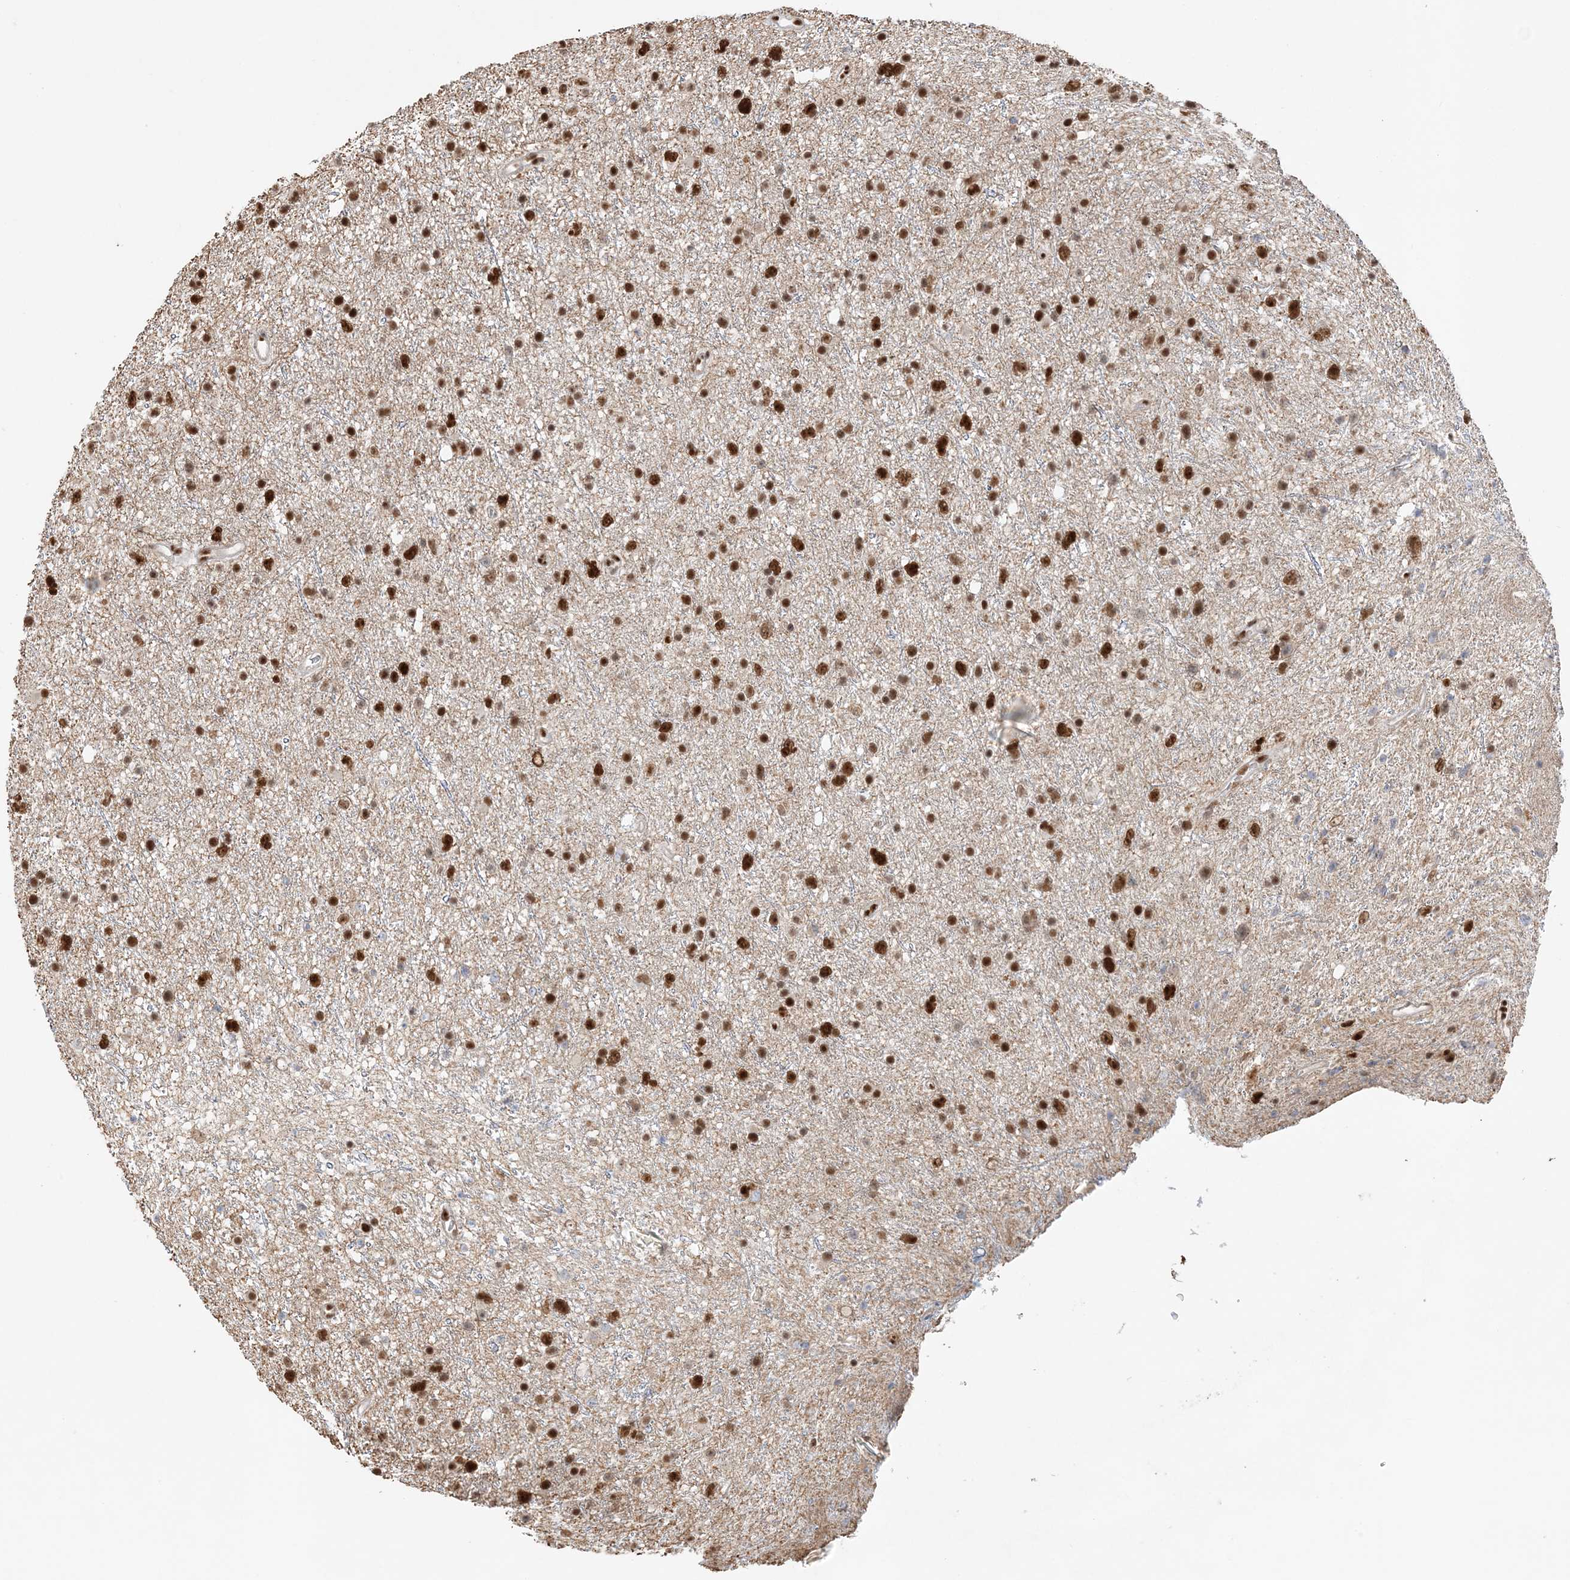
{"staining": {"intensity": "strong", "quantity": ">75%", "location": "nuclear"}, "tissue": "glioma", "cell_type": "Tumor cells", "image_type": "cancer", "snomed": [{"axis": "morphology", "description": "Glioma, malignant, Low grade"}, {"axis": "topography", "description": "Cerebral cortex"}], "caption": "Immunohistochemistry (IHC) histopathology image of neoplastic tissue: low-grade glioma (malignant) stained using immunohistochemistry shows high levels of strong protein expression localized specifically in the nuclear of tumor cells, appearing as a nuclear brown color.", "gene": "SEPHS1", "patient": {"sex": "female", "age": 39}}